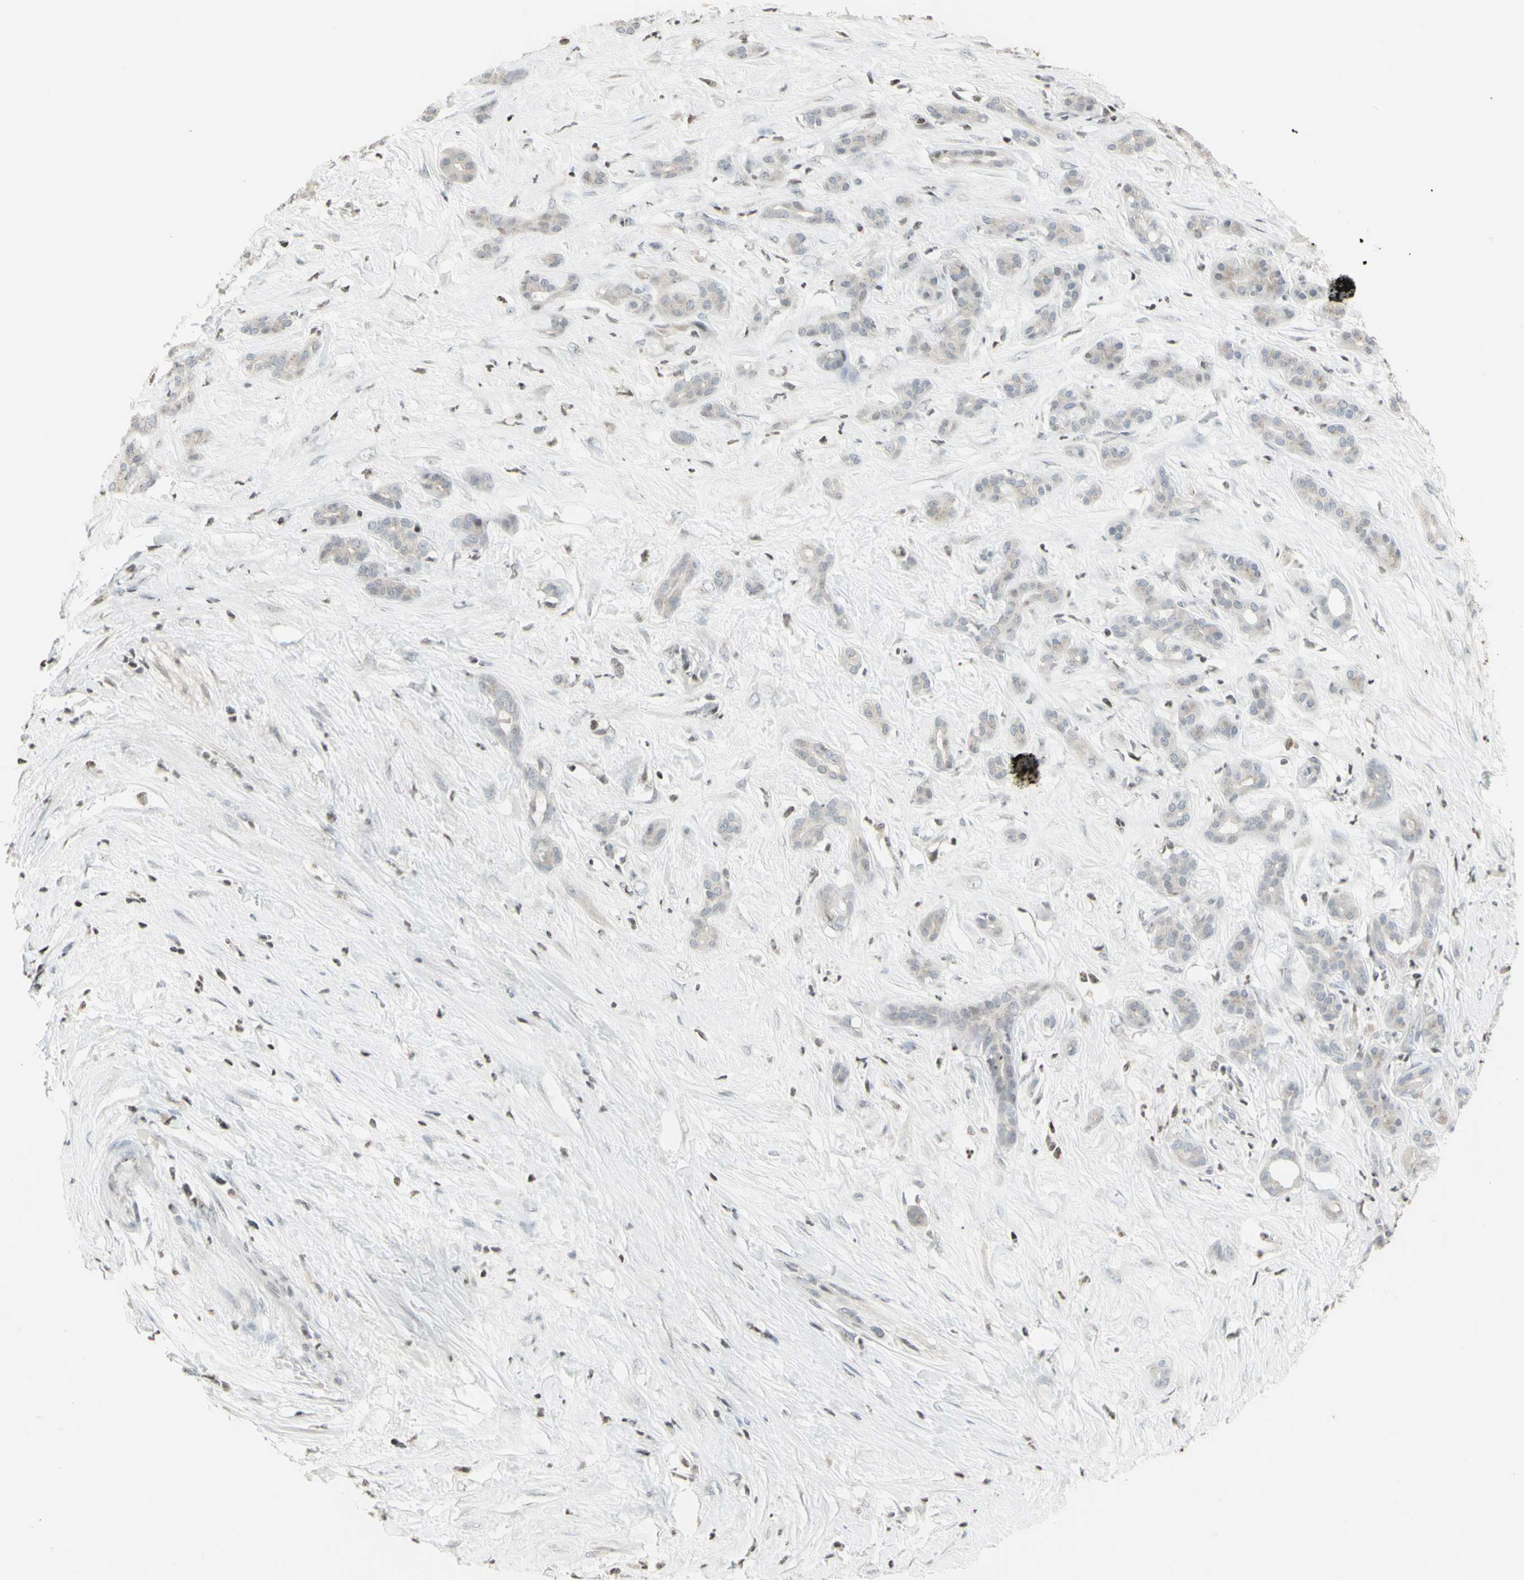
{"staining": {"intensity": "negative", "quantity": "none", "location": "none"}, "tissue": "pancreatic cancer", "cell_type": "Tumor cells", "image_type": "cancer", "snomed": [{"axis": "morphology", "description": "Adenocarcinoma, NOS"}, {"axis": "topography", "description": "Pancreas"}], "caption": "Immunohistochemistry histopathology image of neoplastic tissue: pancreatic cancer (adenocarcinoma) stained with DAB (3,3'-diaminobenzidine) exhibits no significant protein expression in tumor cells.", "gene": "MUC5AC", "patient": {"sex": "male", "age": 41}}